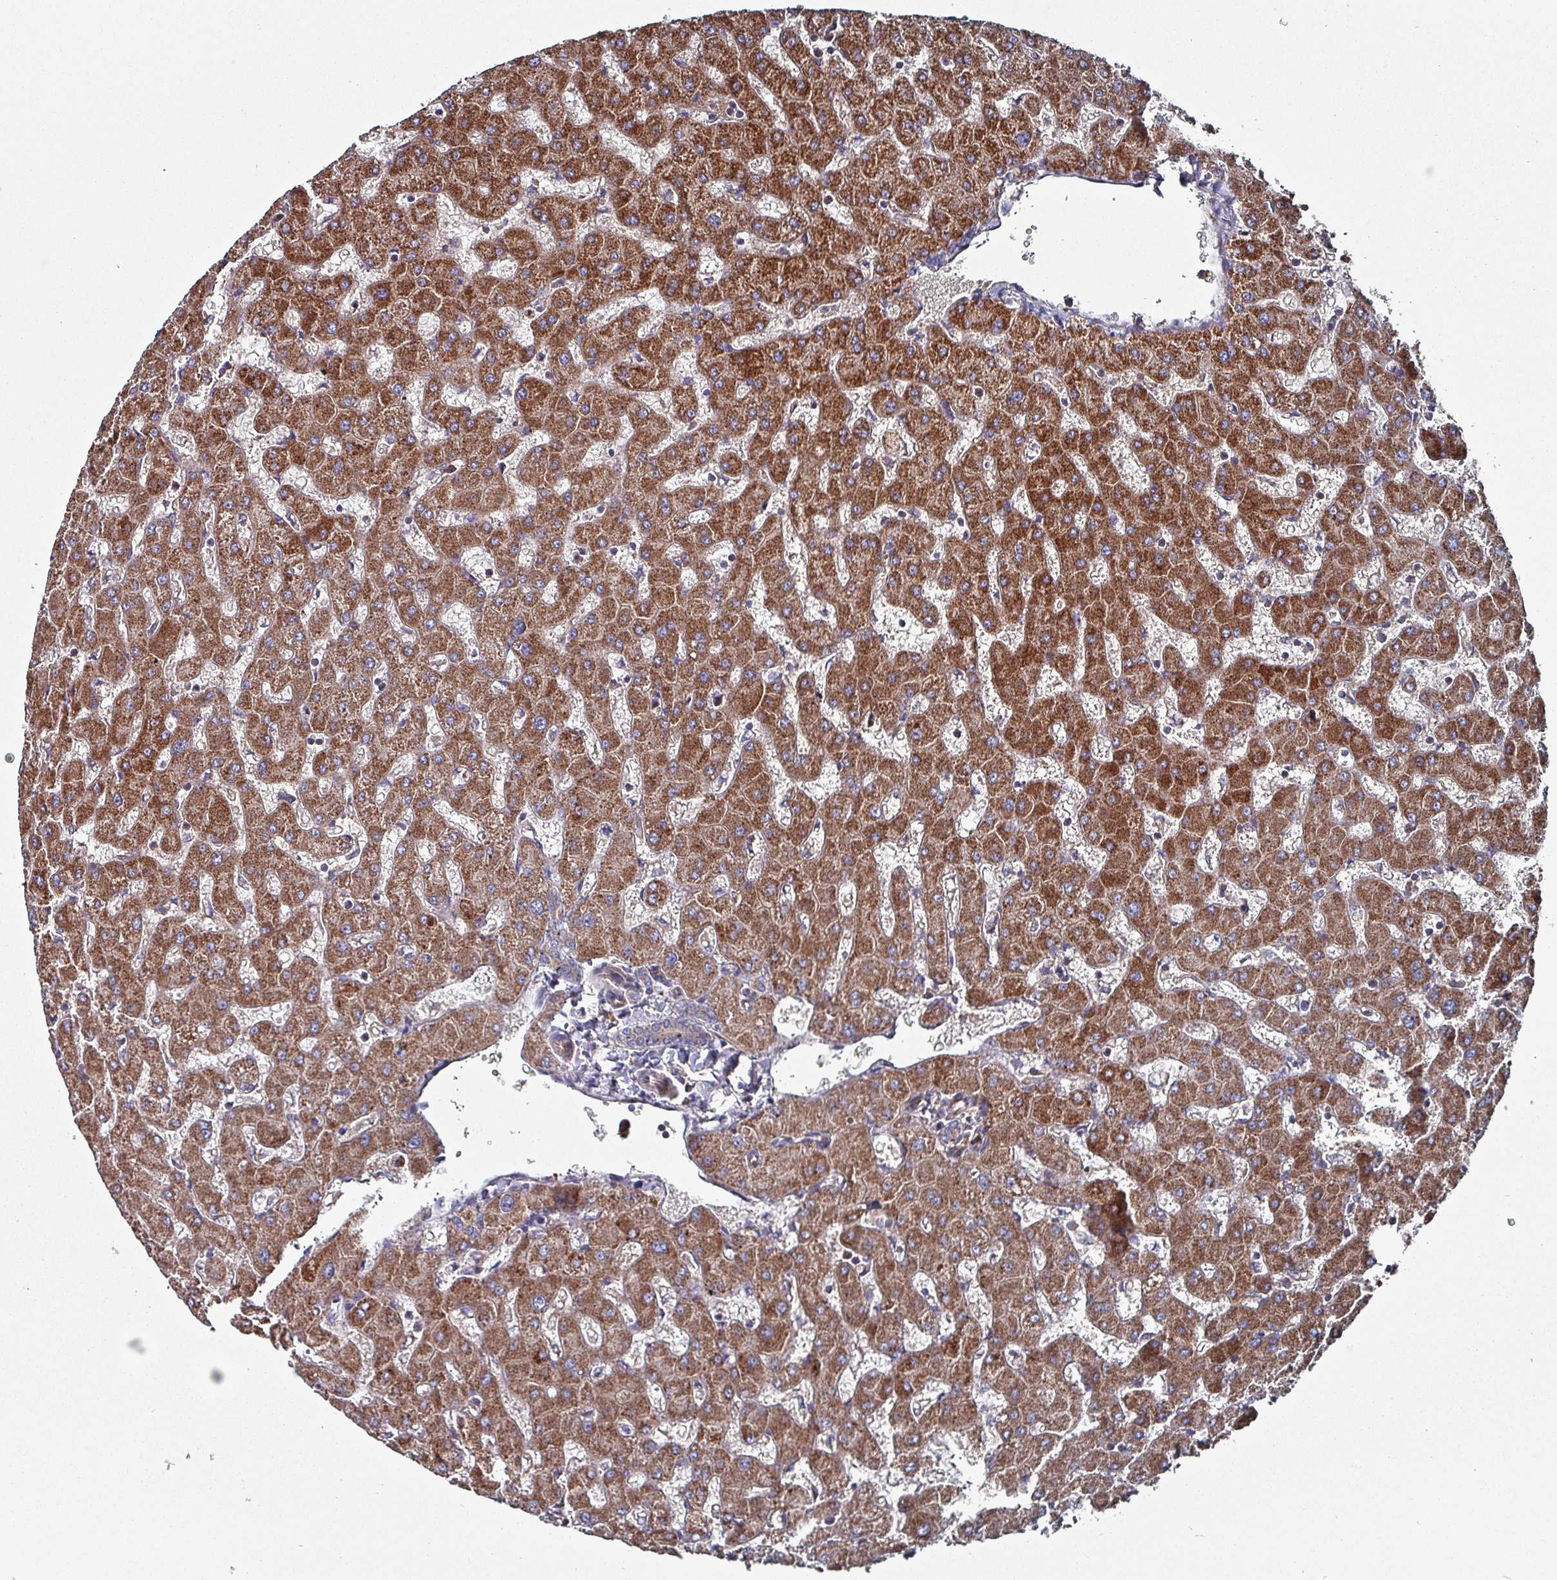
{"staining": {"intensity": "weak", "quantity": ">75%", "location": "cytoplasmic/membranous"}, "tissue": "liver", "cell_type": "Cholangiocytes", "image_type": "normal", "snomed": [{"axis": "morphology", "description": "Normal tissue, NOS"}, {"axis": "topography", "description": "Liver"}], "caption": "Immunohistochemistry of unremarkable human liver demonstrates low levels of weak cytoplasmic/membranous expression in about >75% of cholangiocytes.", "gene": "ANO10", "patient": {"sex": "female", "age": 63}}